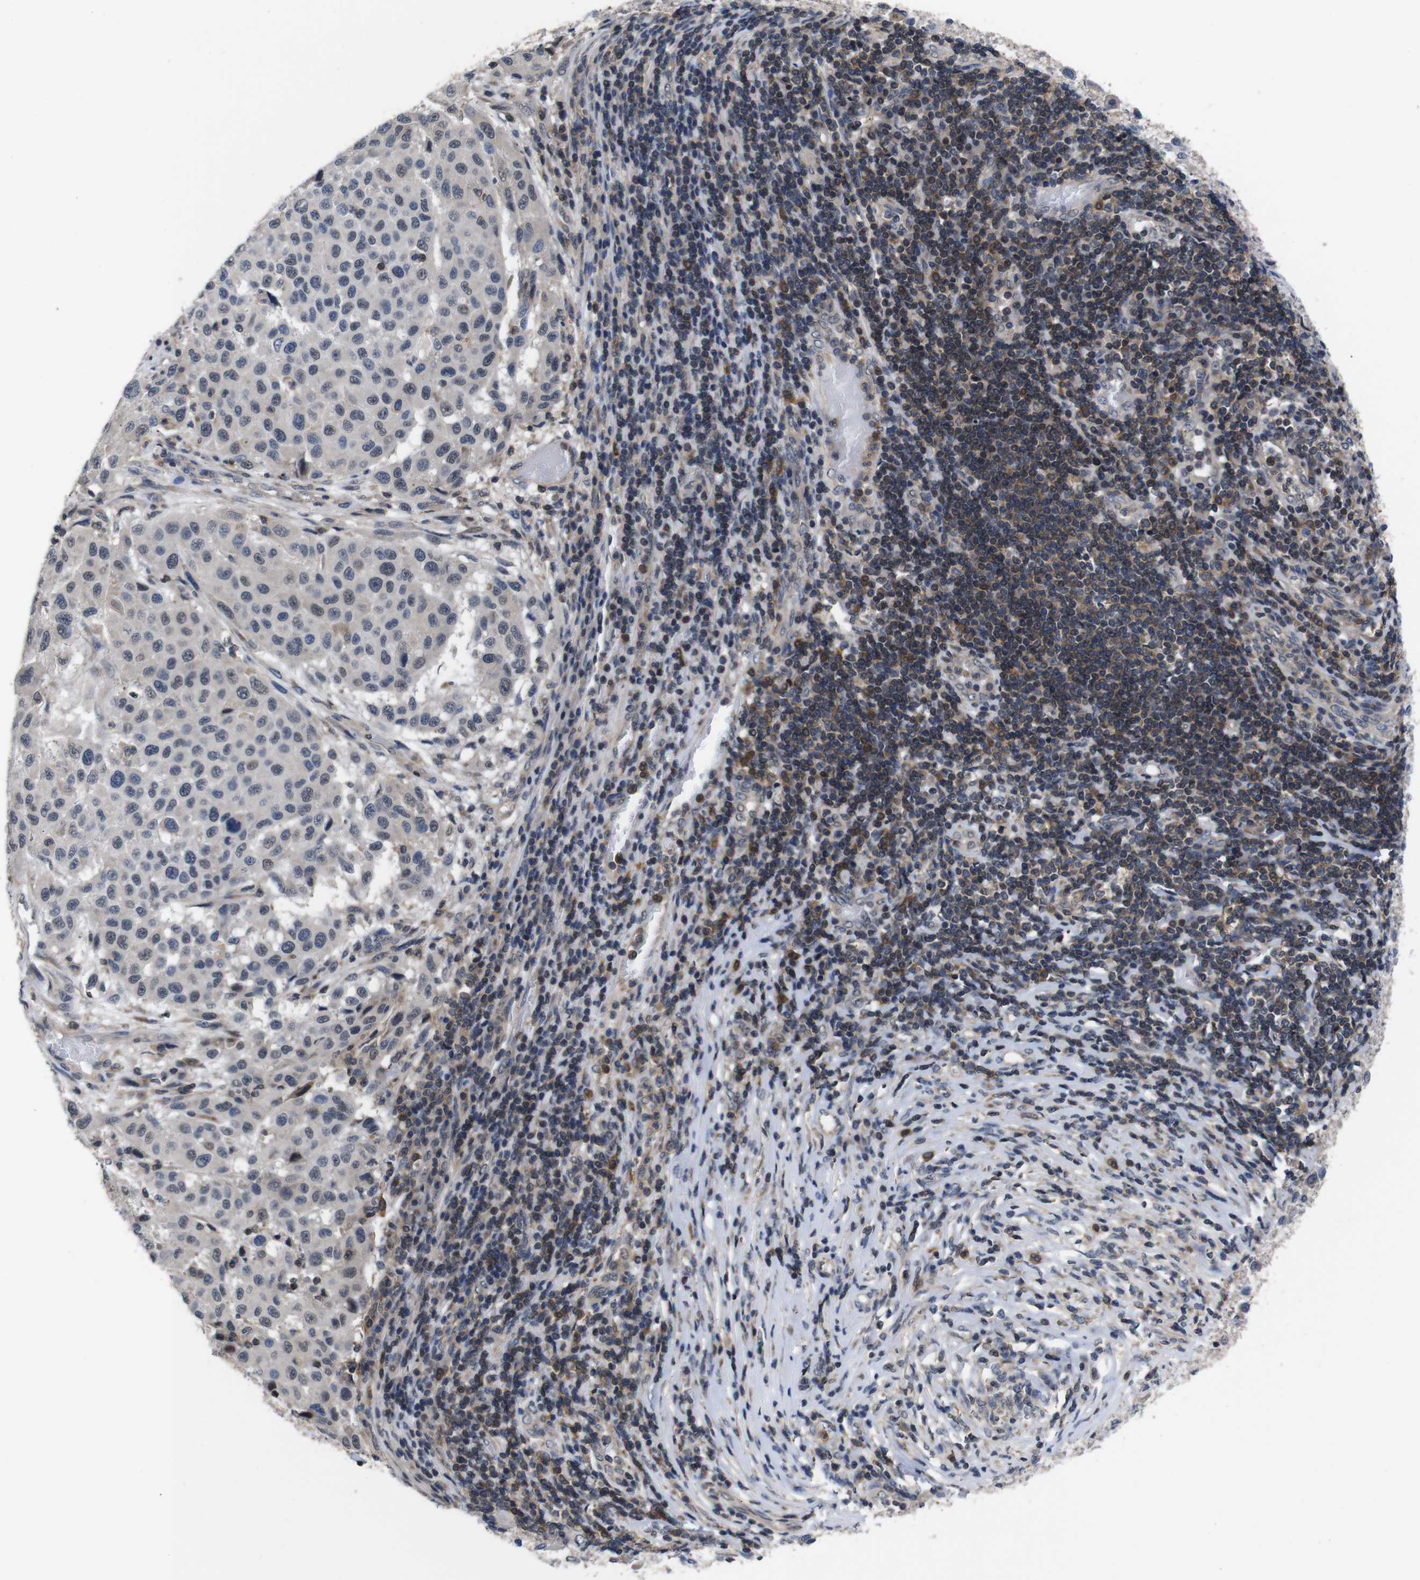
{"staining": {"intensity": "weak", "quantity": "<25%", "location": "nuclear"}, "tissue": "melanoma", "cell_type": "Tumor cells", "image_type": "cancer", "snomed": [{"axis": "morphology", "description": "Malignant melanoma, Metastatic site"}, {"axis": "topography", "description": "Lymph node"}], "caption": "IHC of human malignant melanoma (metastatic site) shows no staining in tumor cells. The staining is performed using DAB (3,3'-diaminobenzidine) brown chromogen with nuclei counter-stained in using hematoxylin.", "gene": "BRWD3", "patient": {"sex": "male", "age": 61}}